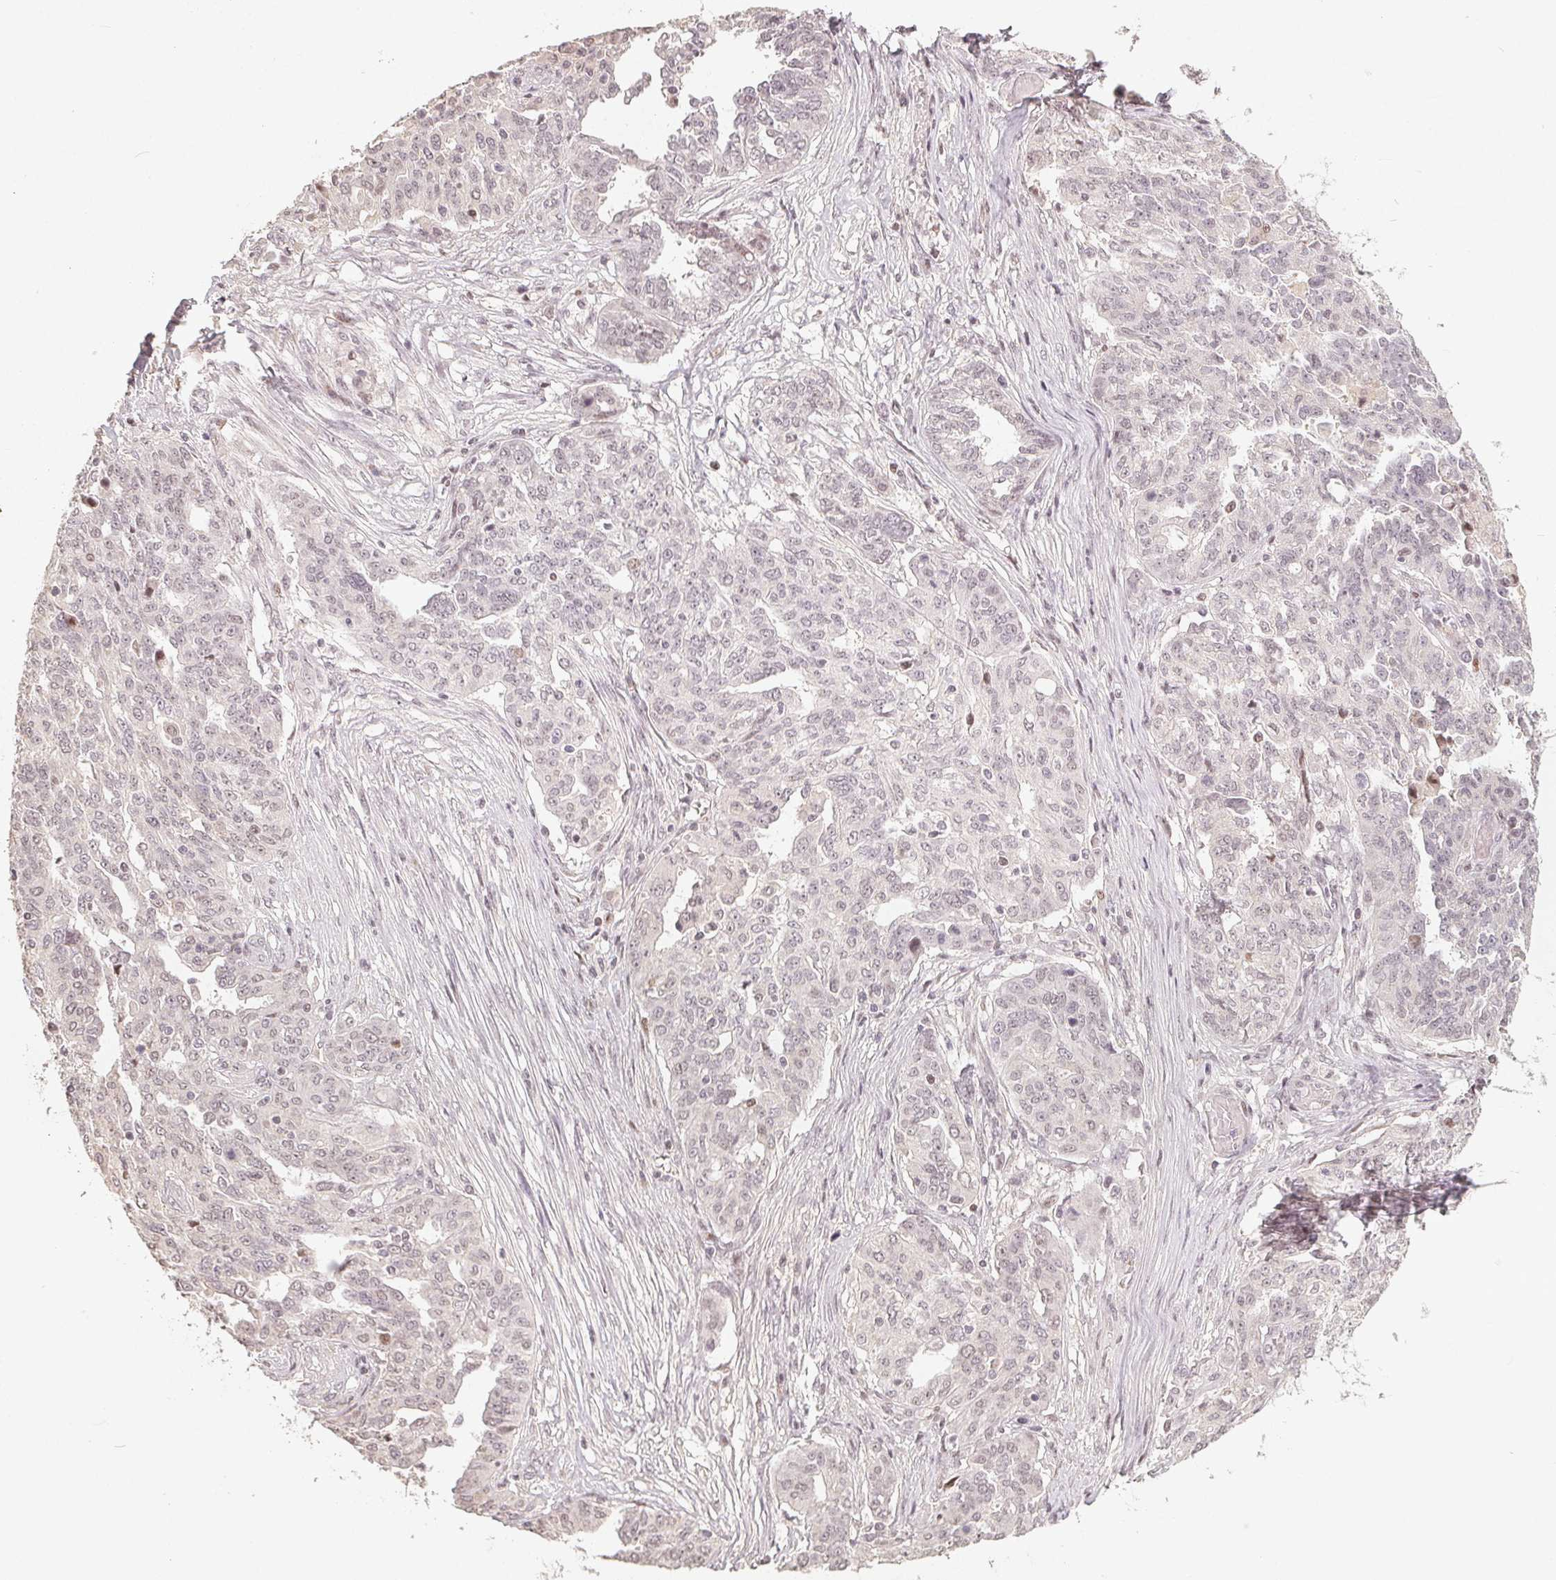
{"staining": {"intensity": "negative", "quantity": "none", "location": "none"}, "tissue": "ovarian cancer", "cell_type": "Tumor cells", "image_type": "cancer", "snomed": [{"axis": "morphology", "description": "Cystadenocarcinoma, serous, NOS"}, {"axis": "topography", "description": "Ovary"}], "caption": "Immunohistochemistry of ovarian cancer shows no expression in tumor cells. Nuclei are stained in blue.", "gene": "CCDC138", "patient": {"sex": "female", "age": 67}}